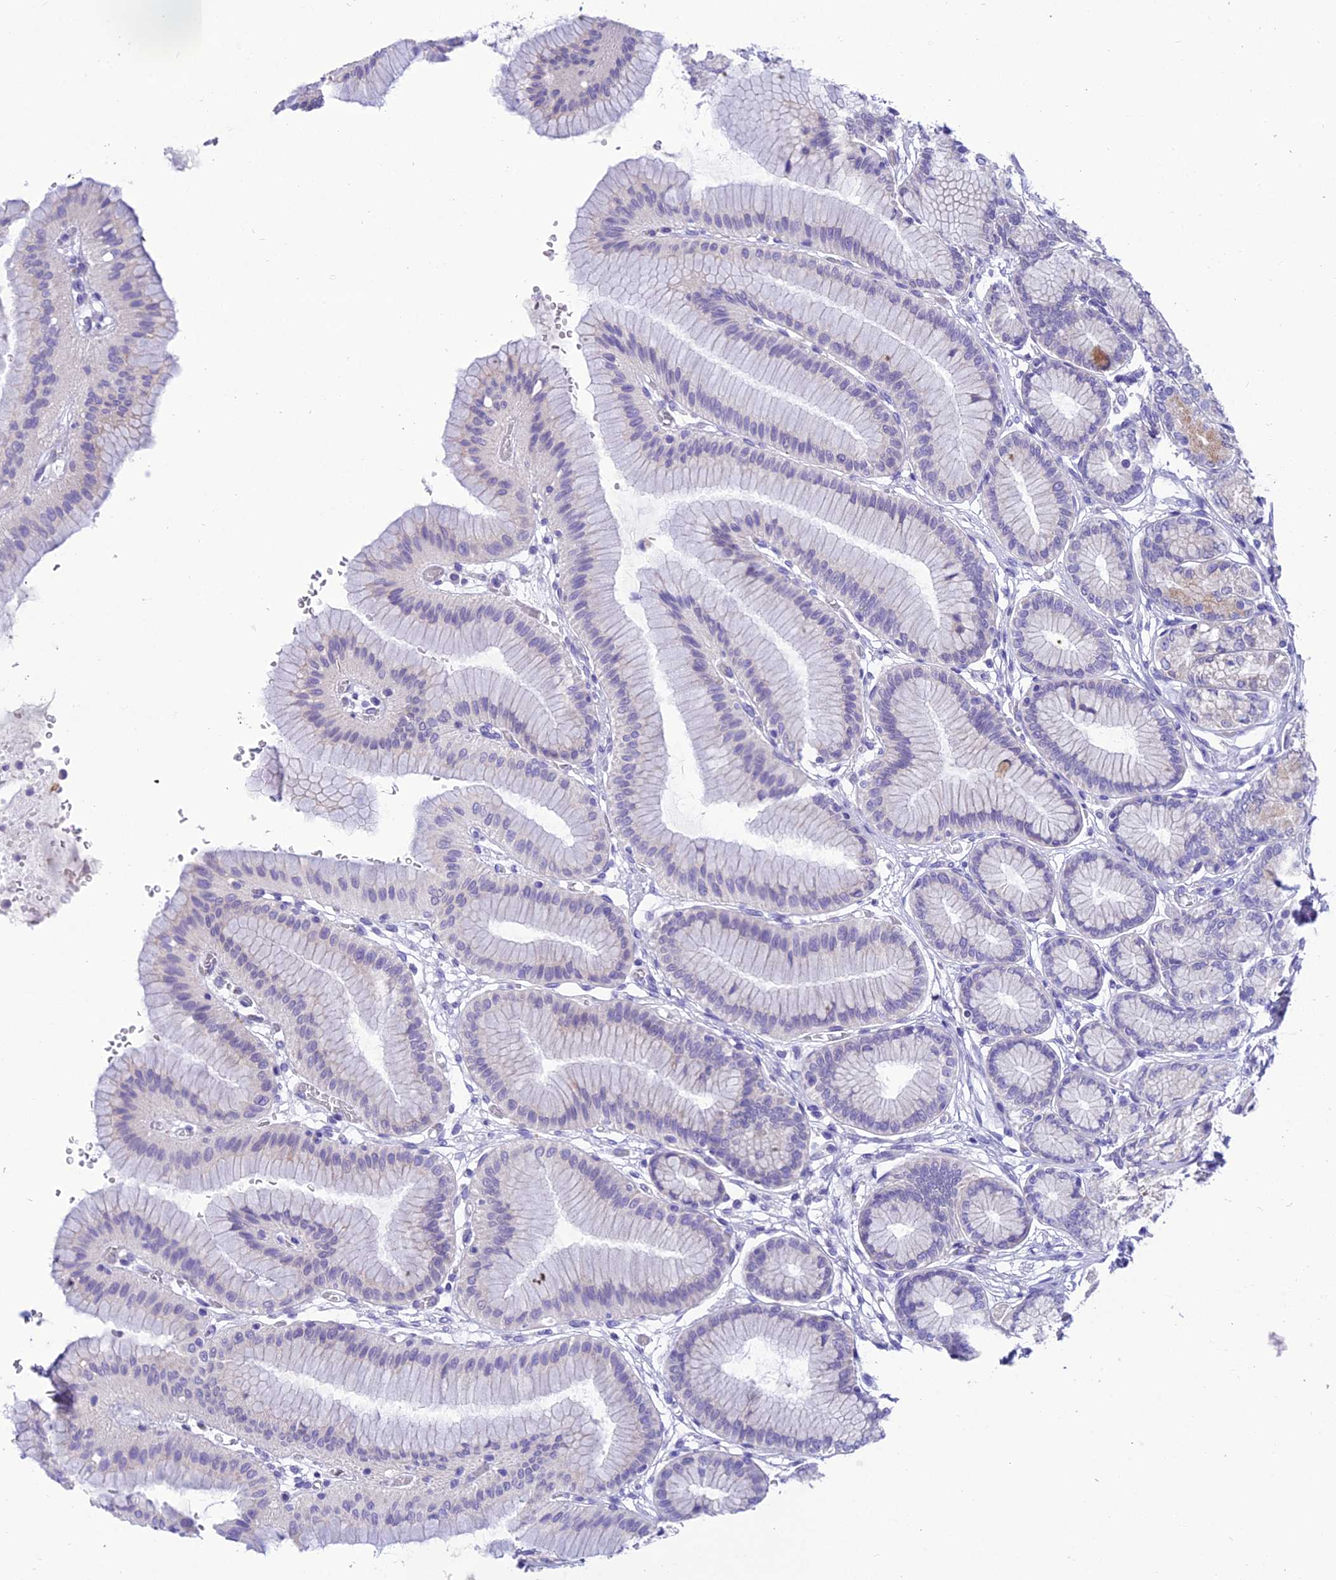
{"staining": {"intensity": "negative", "quantity": "none", "location": "none"}, "tissue": "stomach", "cell_type": "Glandular cells", "image_type": "normal", "snomed": [{"axis": "morphology", "description": "Normal tissue, NOS"}, {"axis": "morphology", "description": "Adenocarcinoma, NOS"}, {"axis": "morphology", "description": "Adenocarcinoma, High grade"}, {"axis": "topography", "description": "Stomach, upper"}, {"axis": "topography", "description": "Stomach"}], "caption": "This is a photomicrograph of immunohistochemistry staining of unremarkable stomach, which shows no expression in glandular cells.", "gene": "MIIP", "patient": {"sex": "female", "age": 65}}